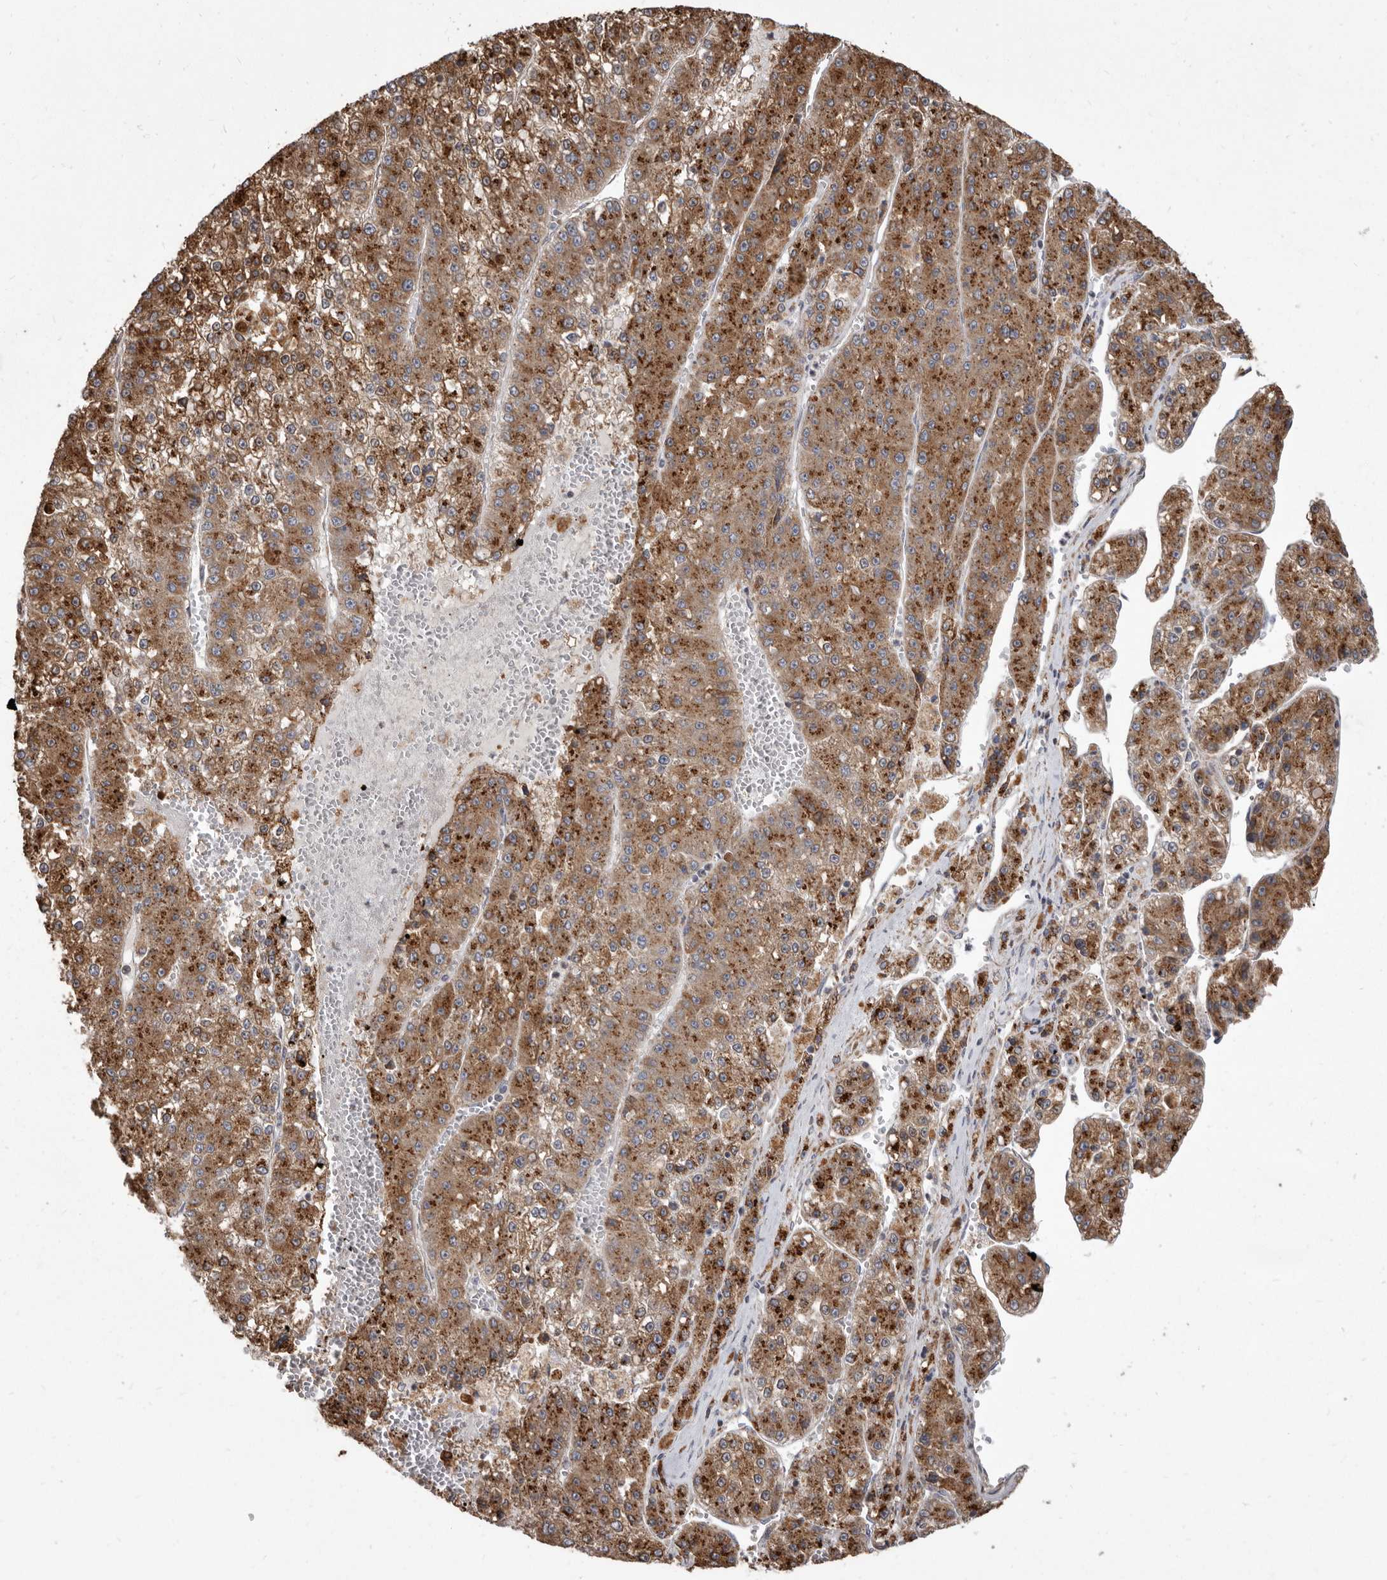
{"staining": {"intensity": "strong", "quantity": ">75%", "location": "cytoplasmic/membranous"}, "tissue": "liver cancer", "cell_type": "Tumor cells", "image_type": "cancer", "snomed": [{"axis": "morphology", "description": "Carcinoma, Hepatocellular, NOS"}, {"axis": "topography", "description": "Liver"}], "caption": "Liver hepatocellular carcinoma stained with immunohistochemistry demonstrates strong cytoplasmic/membranous expression in about >75% of tumor cells. (DAB = brown stain, brightfield microscopy at high magnification).", "gene": "CDK5RAP3", "patient": {"sex": "female", "age": 73}}